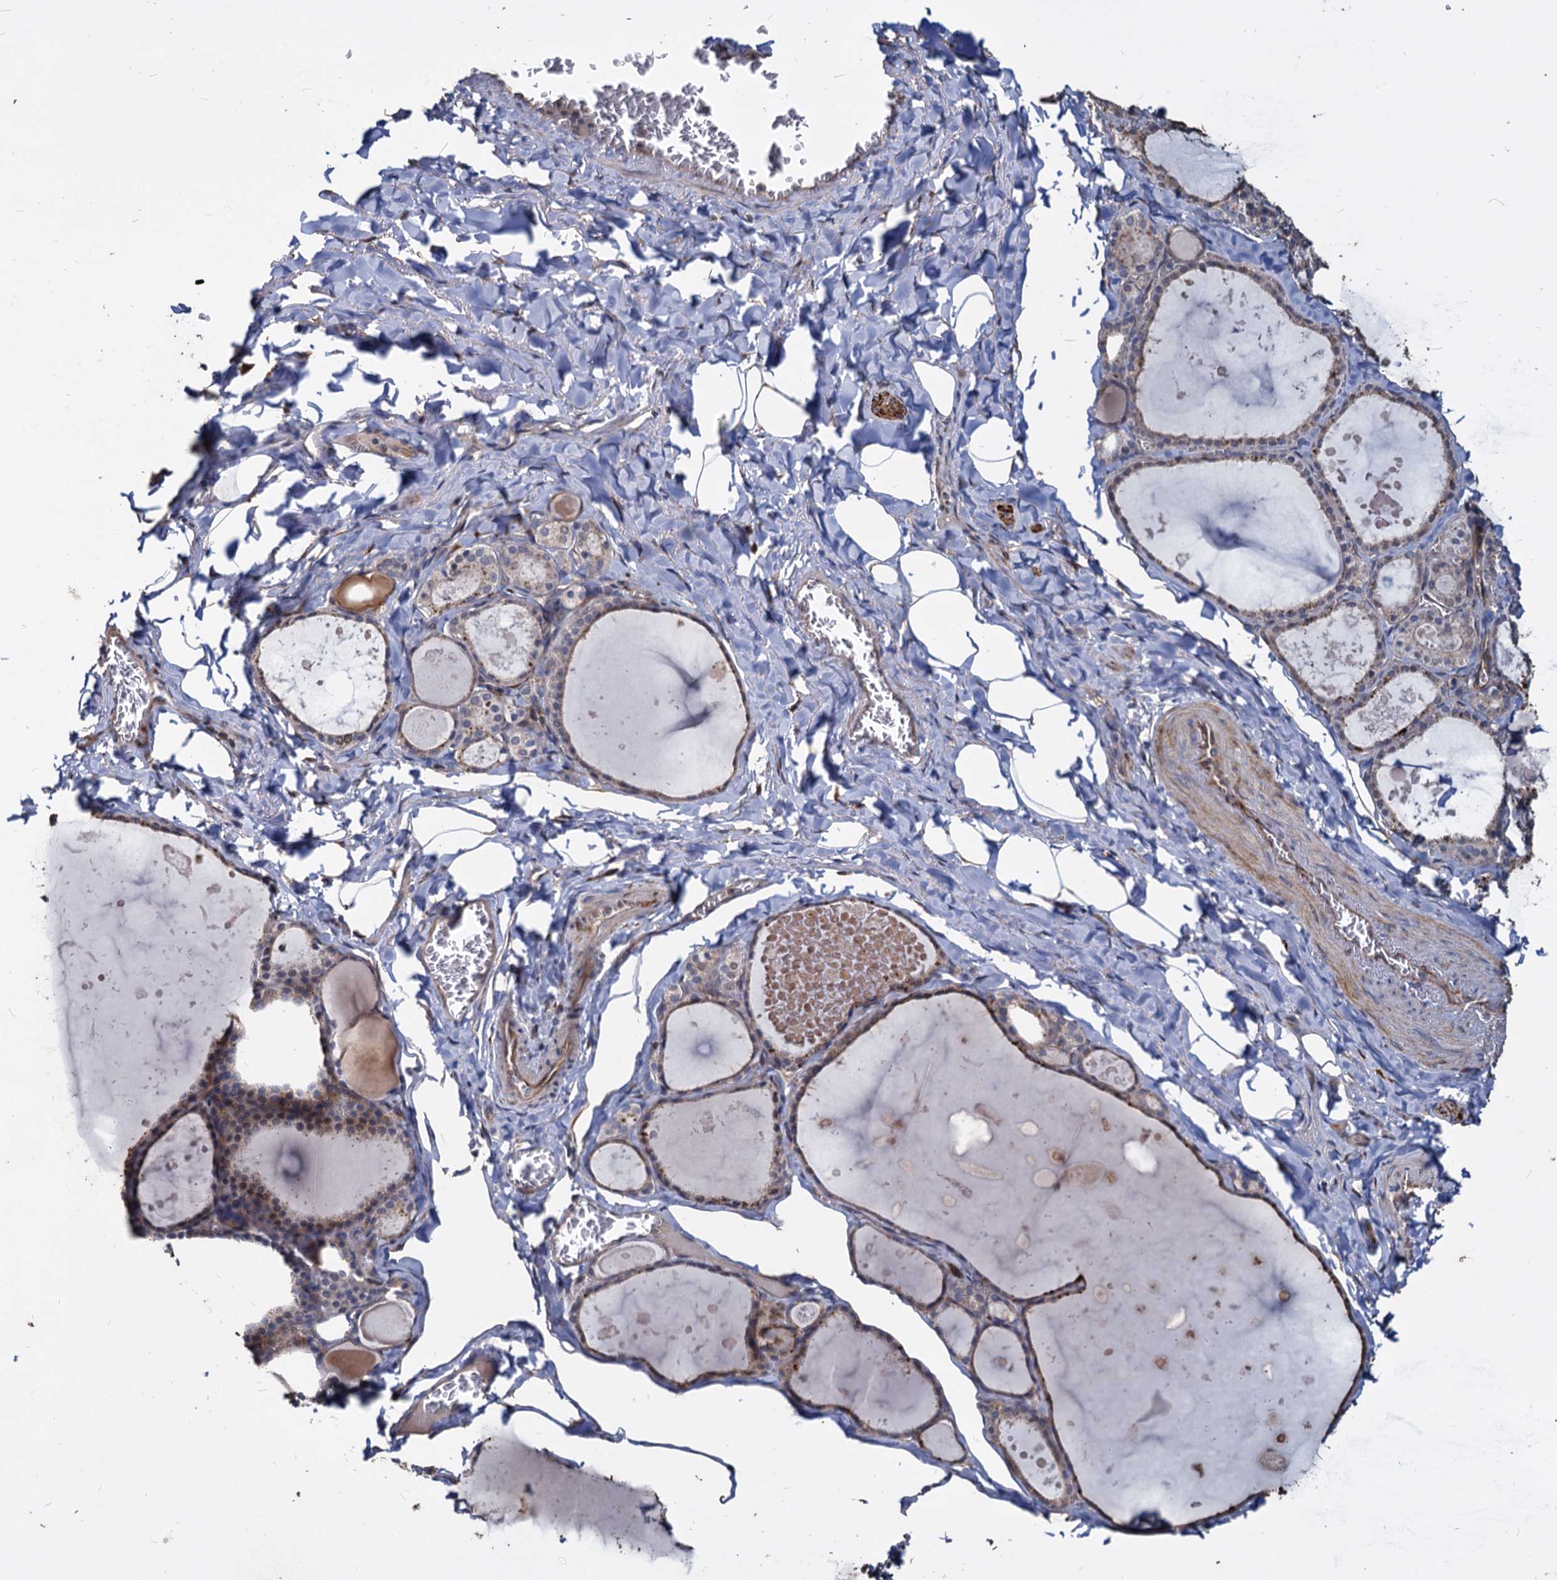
{"staining": {"intensity": "moderate", "quantity": ">75%", "location": "cytoplasmic/membranous"}, "tissue": "thyroid gland", "cell_type": "Glandular cells", "image_type": "normal", "snomed": [{"axis": "morphology", "description": "Normal tissue, NOS"}, {"axis": "topography", "description": "Thyroid gland"}], "caption": "About >75% of glandular cells in unremarkable thyroid gland show moderate cytoplasmic/membranous protein positivity as visualized by brown immunohistochemical staining.", "gene": "DEPDC4", "patient": {"sex": "male", "age": 56}}